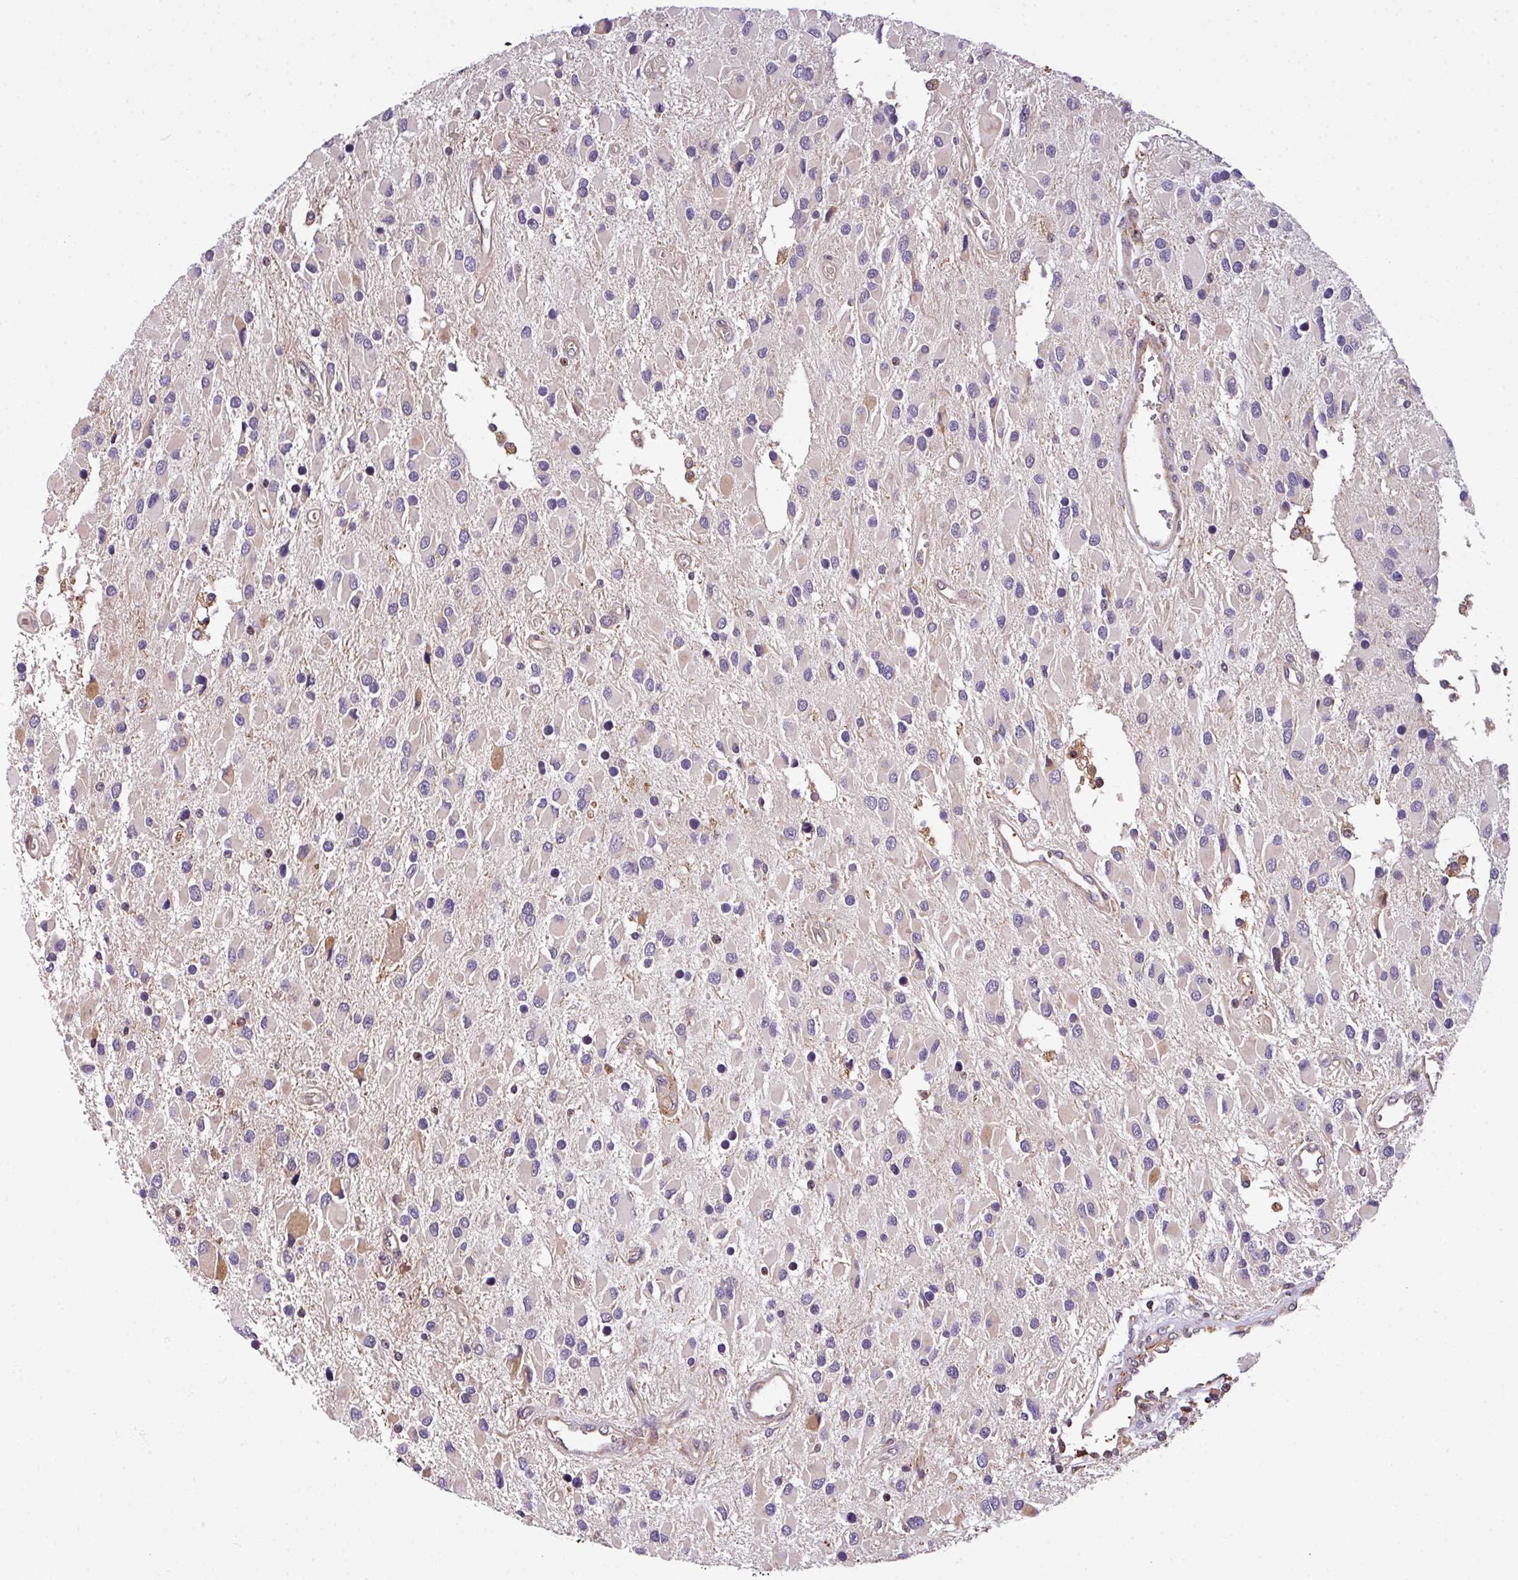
{"staining": {"intensity": "negative", "quantity": "none", "location": "none"}, "tissue": "glioma", "cell_type": "Tumor cells", "image_type": "cancer", "snomed": [{"axis": "morphology", "description": "Glioma, malignant, High grade"}, {"axis": "topography", "description": "Brain"}], "caption": "DAB (3,3'-diaminobenzidine) immunohistochemical staining of malignant glioma (high-grade) exhibits no significant expression in tumor cells.", "gene": "CASS4", "patient": {"sex": "male", "age": 53}}